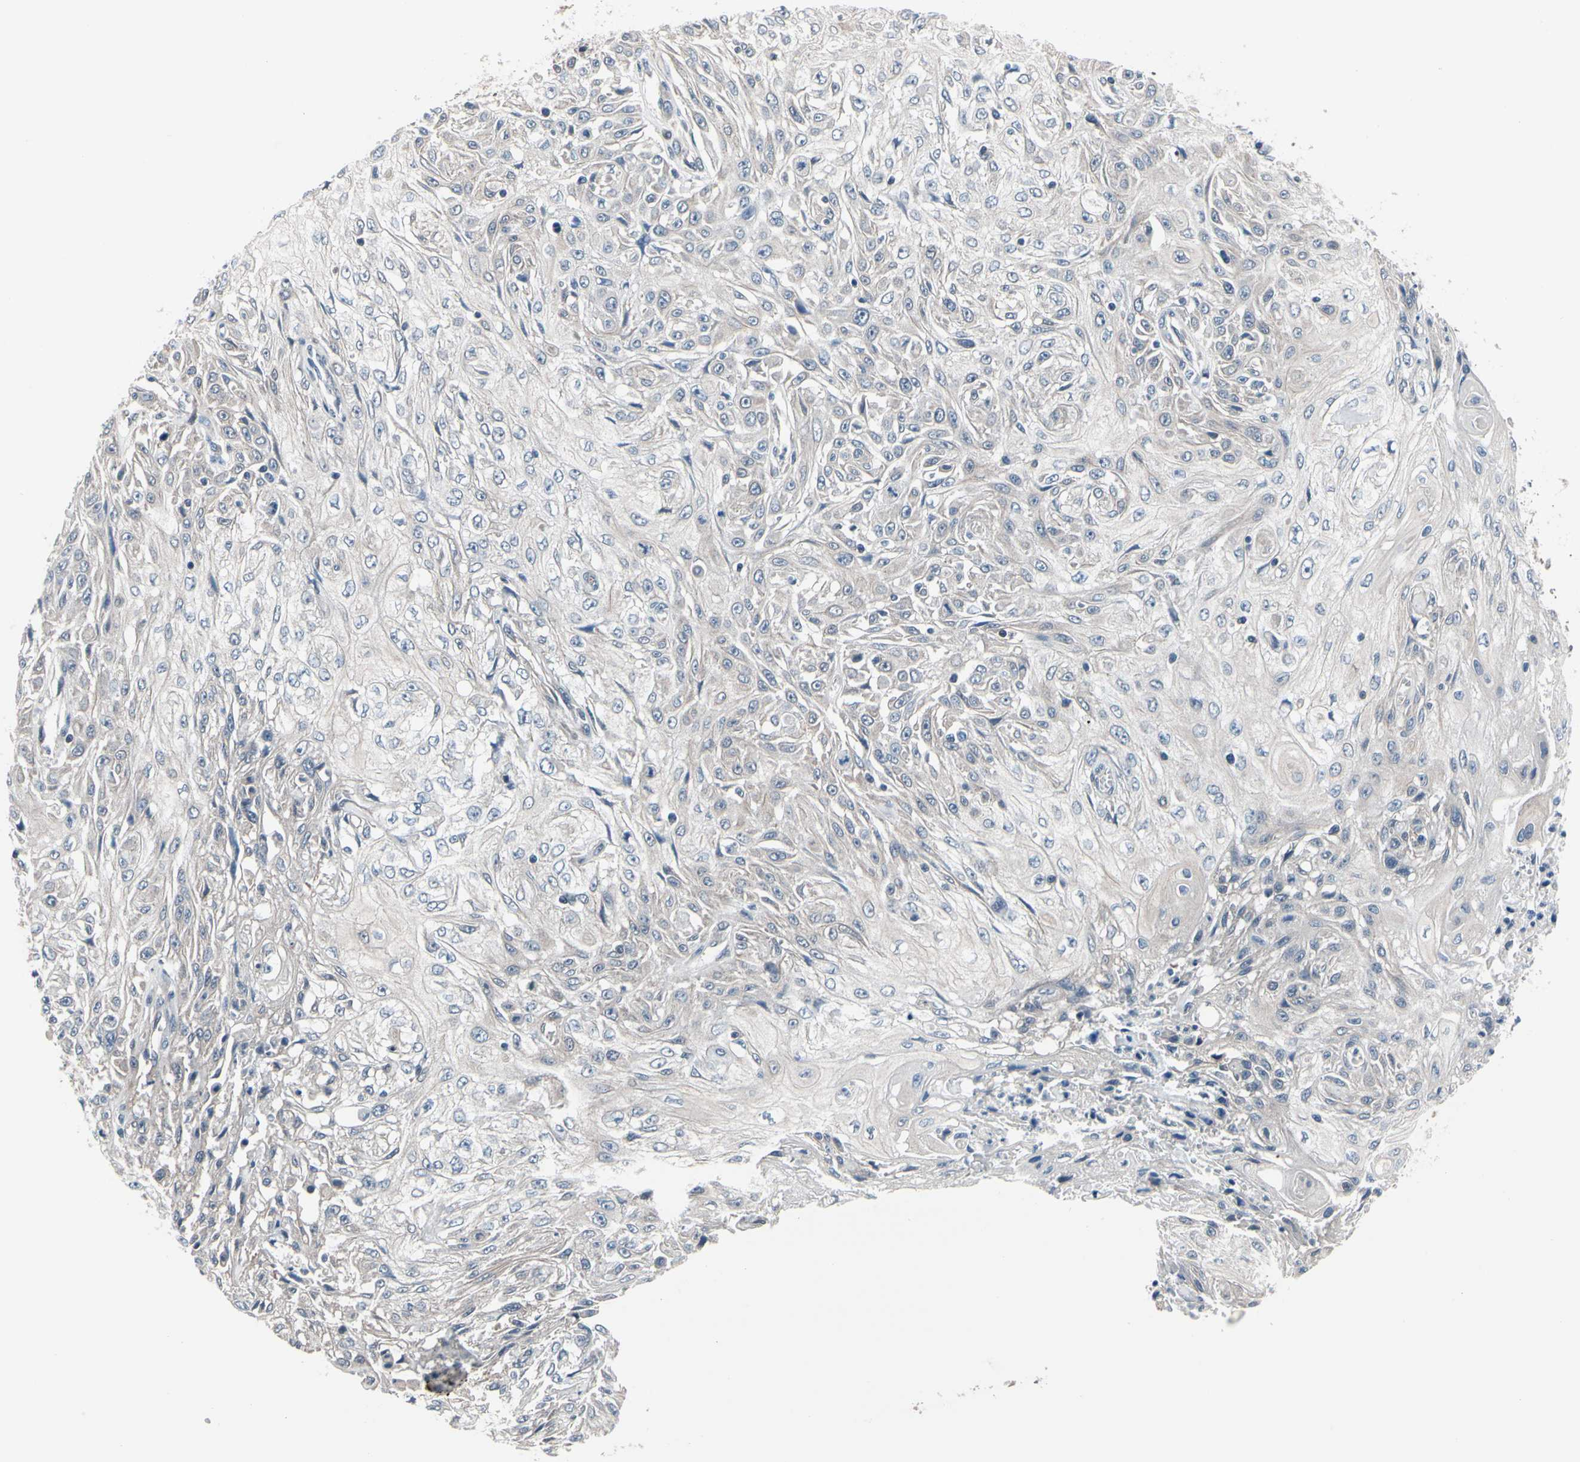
{"staining": {"intensity": "negative", "quantity": "none", "location": "none"}, "tissue": "skin cancer", "cell_type": "Tumor cells", "image_type": "cancer", "snomed": [{"axis": "morphology", "description": "Squamous cell carcinoma, NOS"}, {"axis": "morphology", "description": "Squamous cell carcinoma, metastatic, NOS"}, {"axis": "topography", "description": "Skin"}, {"axis": "topography", "description": "Lymph node"}], "caption": "Immunohistochemistry histopathology image of skin cancer stained for a protein (brown), which displays no positivity in tumor cells.", "gene": "PRDX6", "patient": {"sex": "male", "age": 75}}